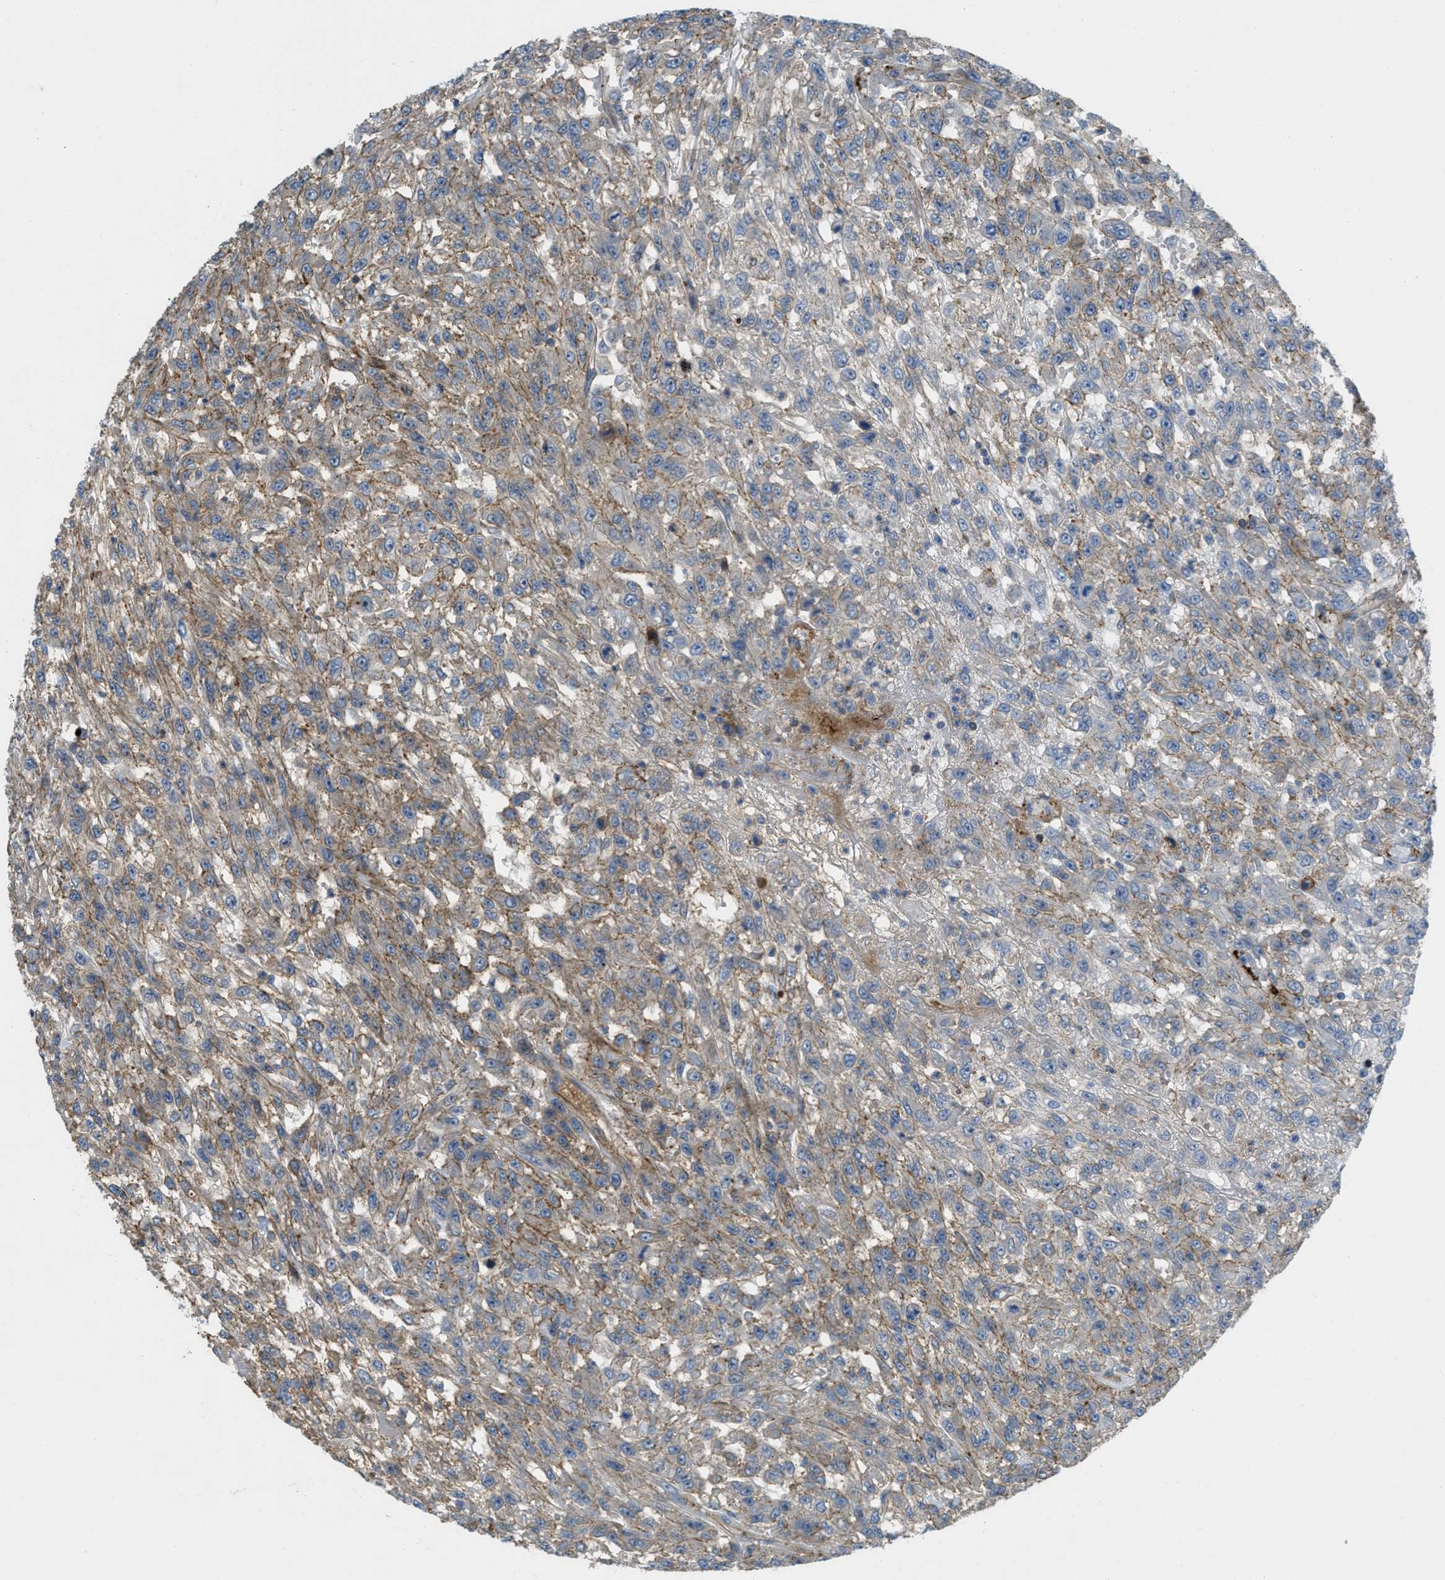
{"staining": {"intensity": "moderate", "quantity": "25%-75%", "location": "cytoplasmic/membranous"}, "tissue": "urothelial cancer", "cell_type": "Tumor cells", "image_type": "cancer", "snomed": [{"axis": "morphology", "description": "Urothelial carcinoma, High grade"}, {"axis": "topography", "description": "Urinary bladder"}], "caption": "Protein analysis of urothelial carcinoma (high-grade) tissue reveals moderate cytoplasmic/membranous positivity in approximately 25%-75% of tumor cells. (DAB (3,3'-diaminobenzidine) IHC, brown staining for protein, blue staining for nuclei).", "gene": "NYNRIN", "patient": {"sex": "male", "age": 46}}